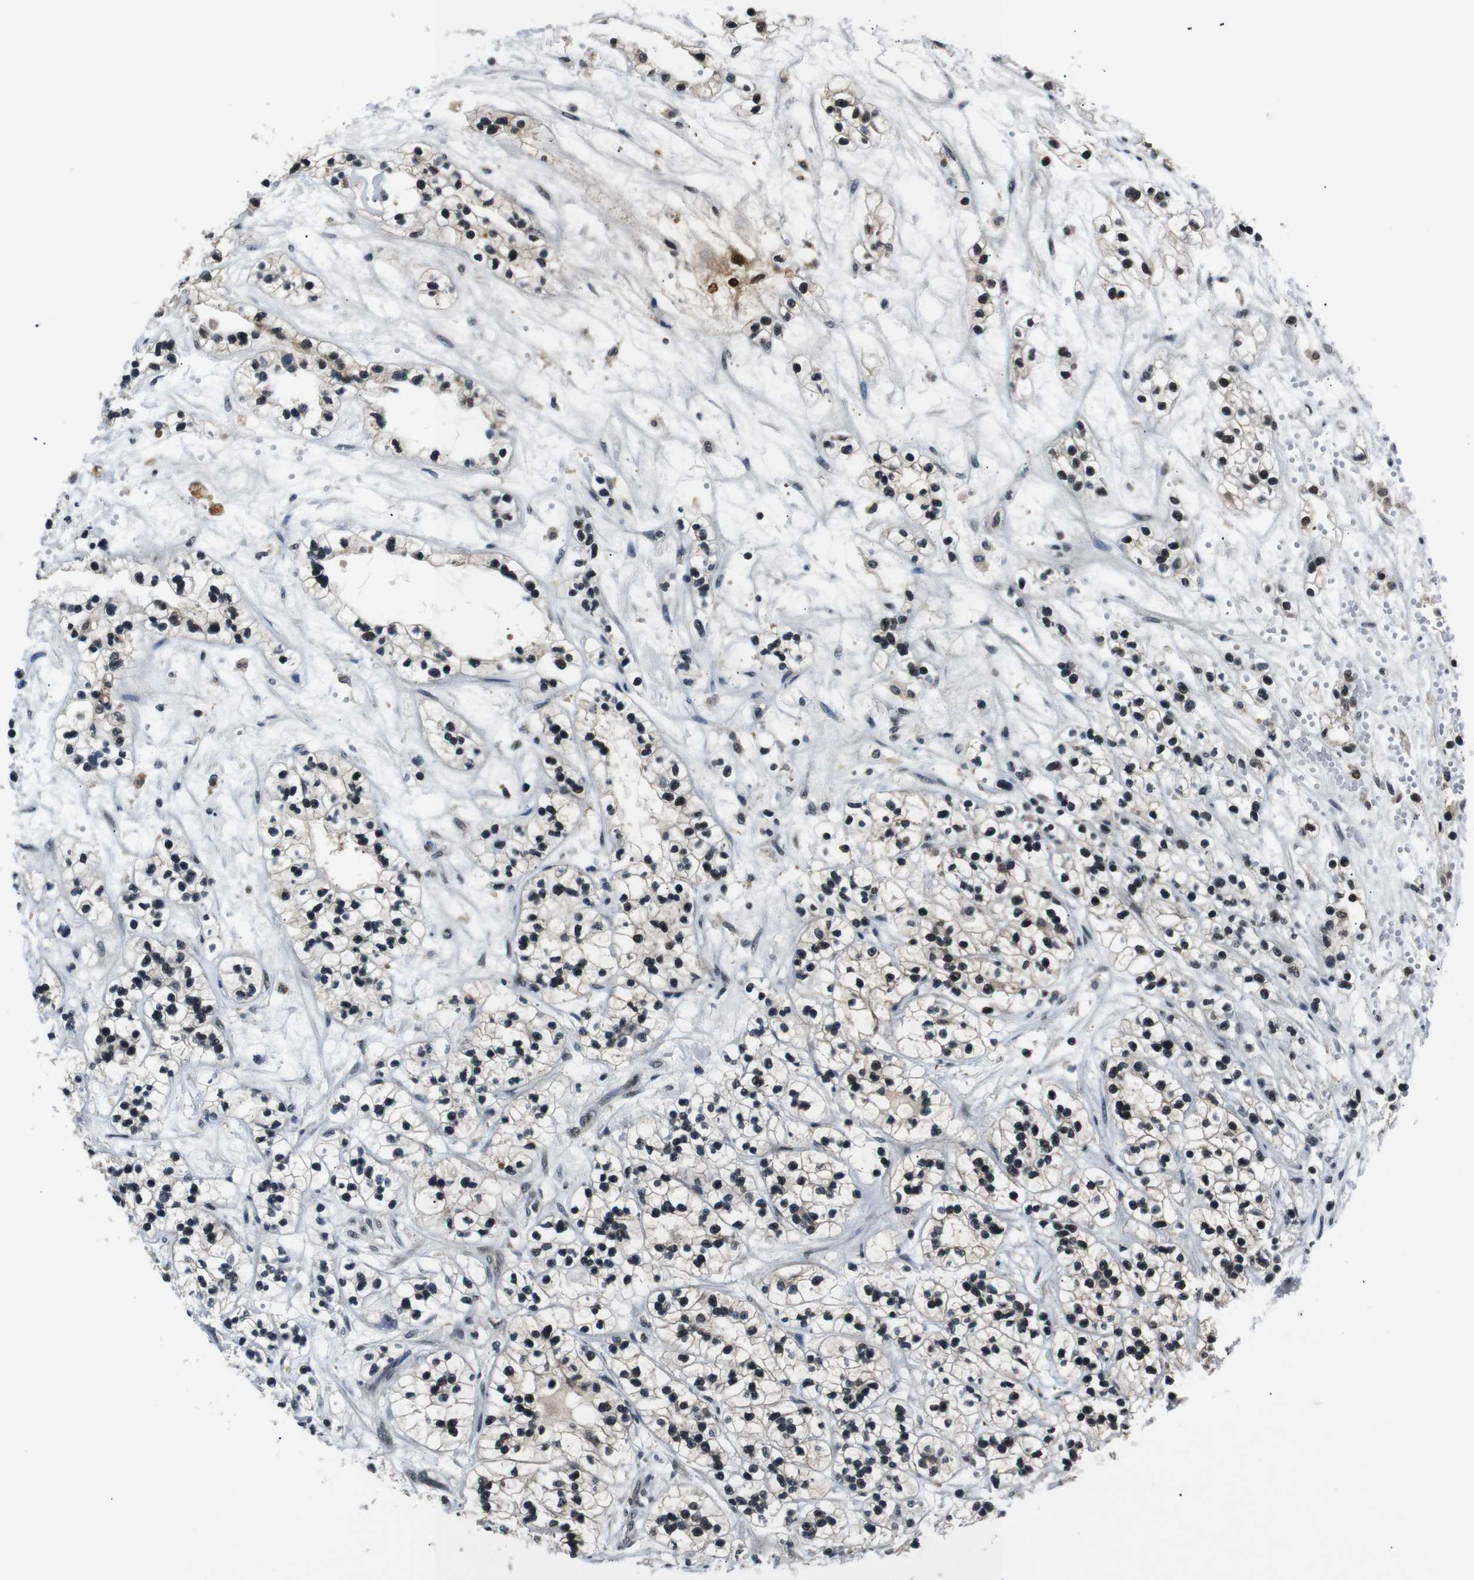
{"staining": {"intensity": "strong", "quantity": "25%-75%", "location": "nuclear"}, "tissue": "renal cancer", "cell_type": "Tumor cells", "image_type": "cancer", "snomed": [{"axis": "morphology", "description": "Adenocarcinoma, NOS"}, {"axis": "topography", "description": "Kidney"}], "caption": "IHC (DAB) staining of renal cancer reveals strong nuclear protein expression in approximately 25%-75% of tumor cells.", "gene": "SKP1", "patient": {"sex": "female", "age": 57}}